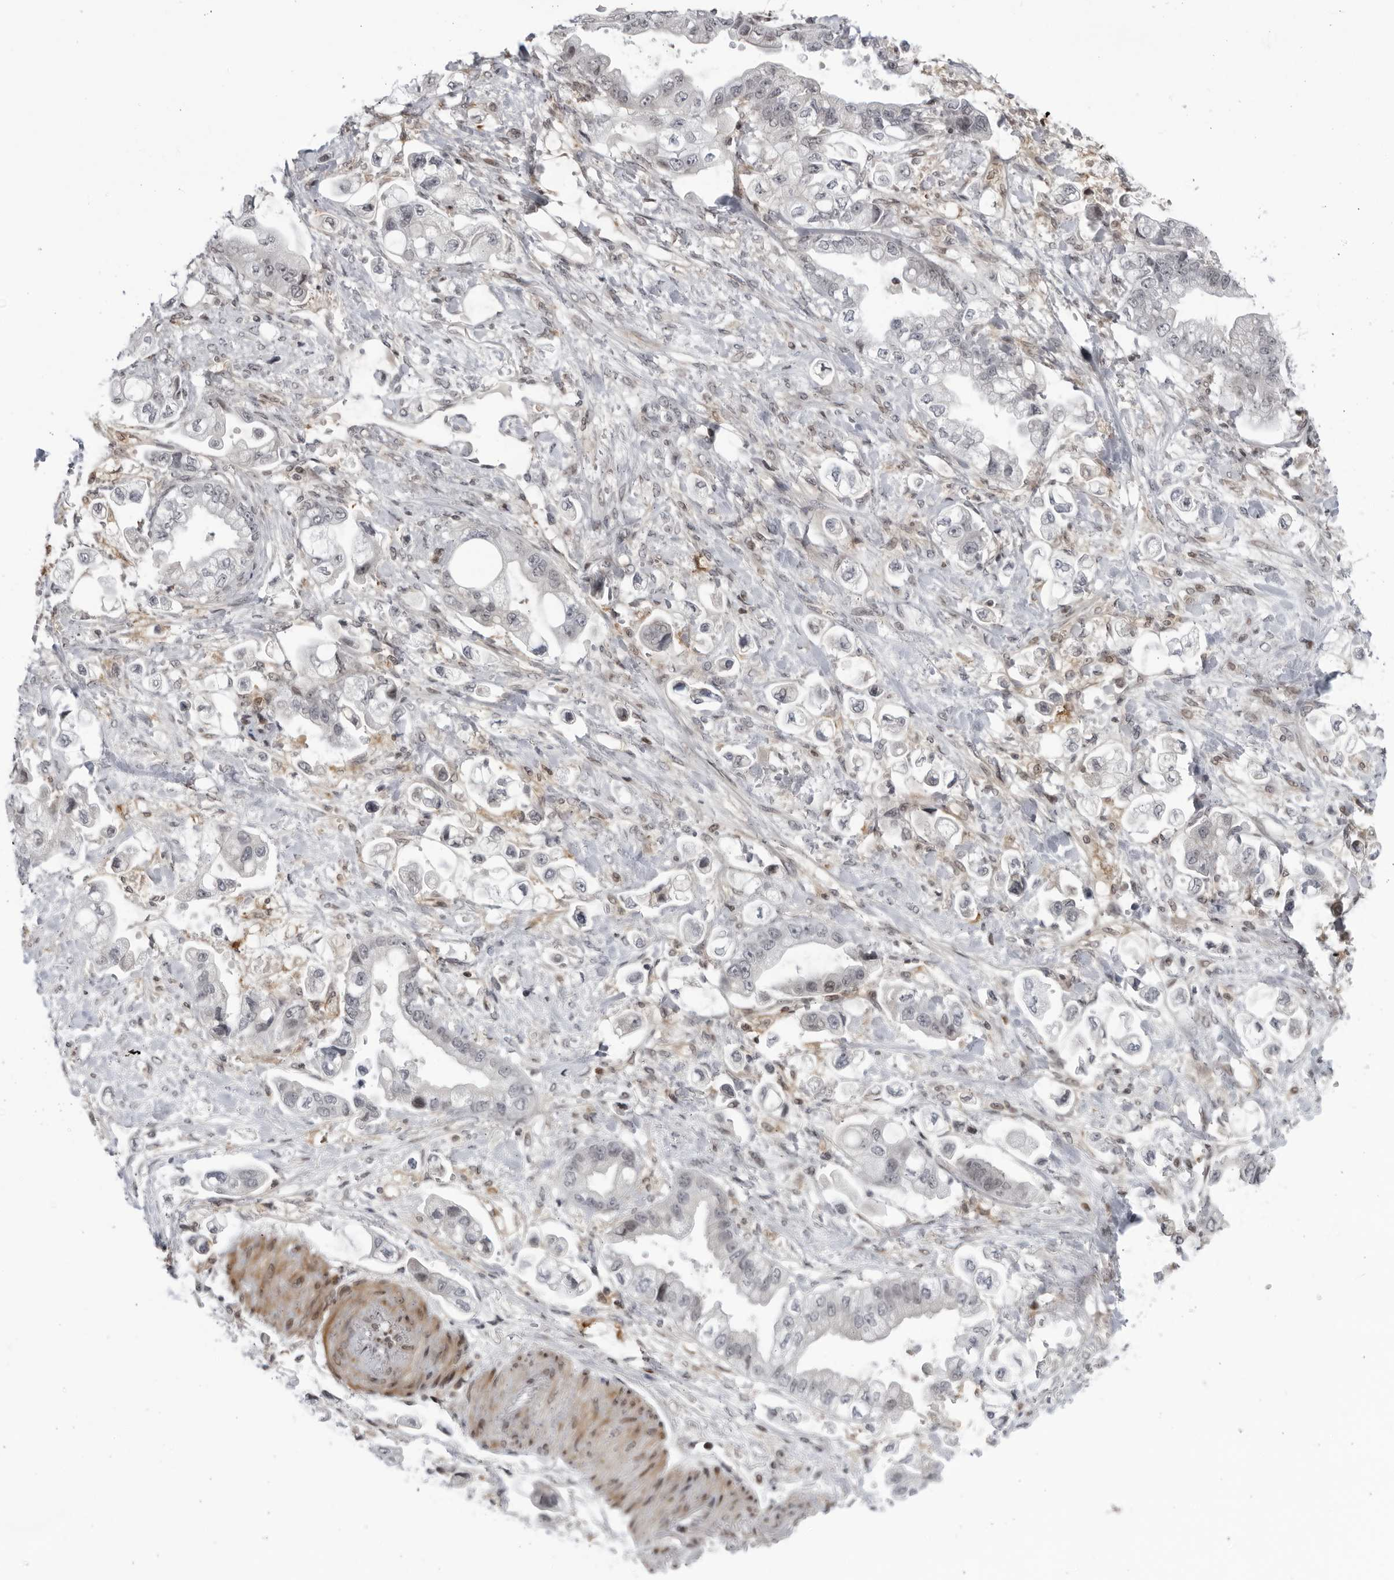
{"staining": {"intensity": "negative", "quantity": "none", "location": "none"}, "tissue": "stomach cancer", "cell_type": "Tumor cells", "image_type": "cancer", "snomed": [{"axis": "morphology", "description": "Adenocarcinoma, NOS"}, {"axis": "topography", "description": "Stomach"}], "caption": "Tumor cells show no significant positivity in adenocarcinoma (stomach). Brightfield microscopy of IHC stained with DAB (brown) and hematoxylin (blue), captured at high magnification.", "gene": "DTL", "patient": {"sex": "male", "age": 62}}